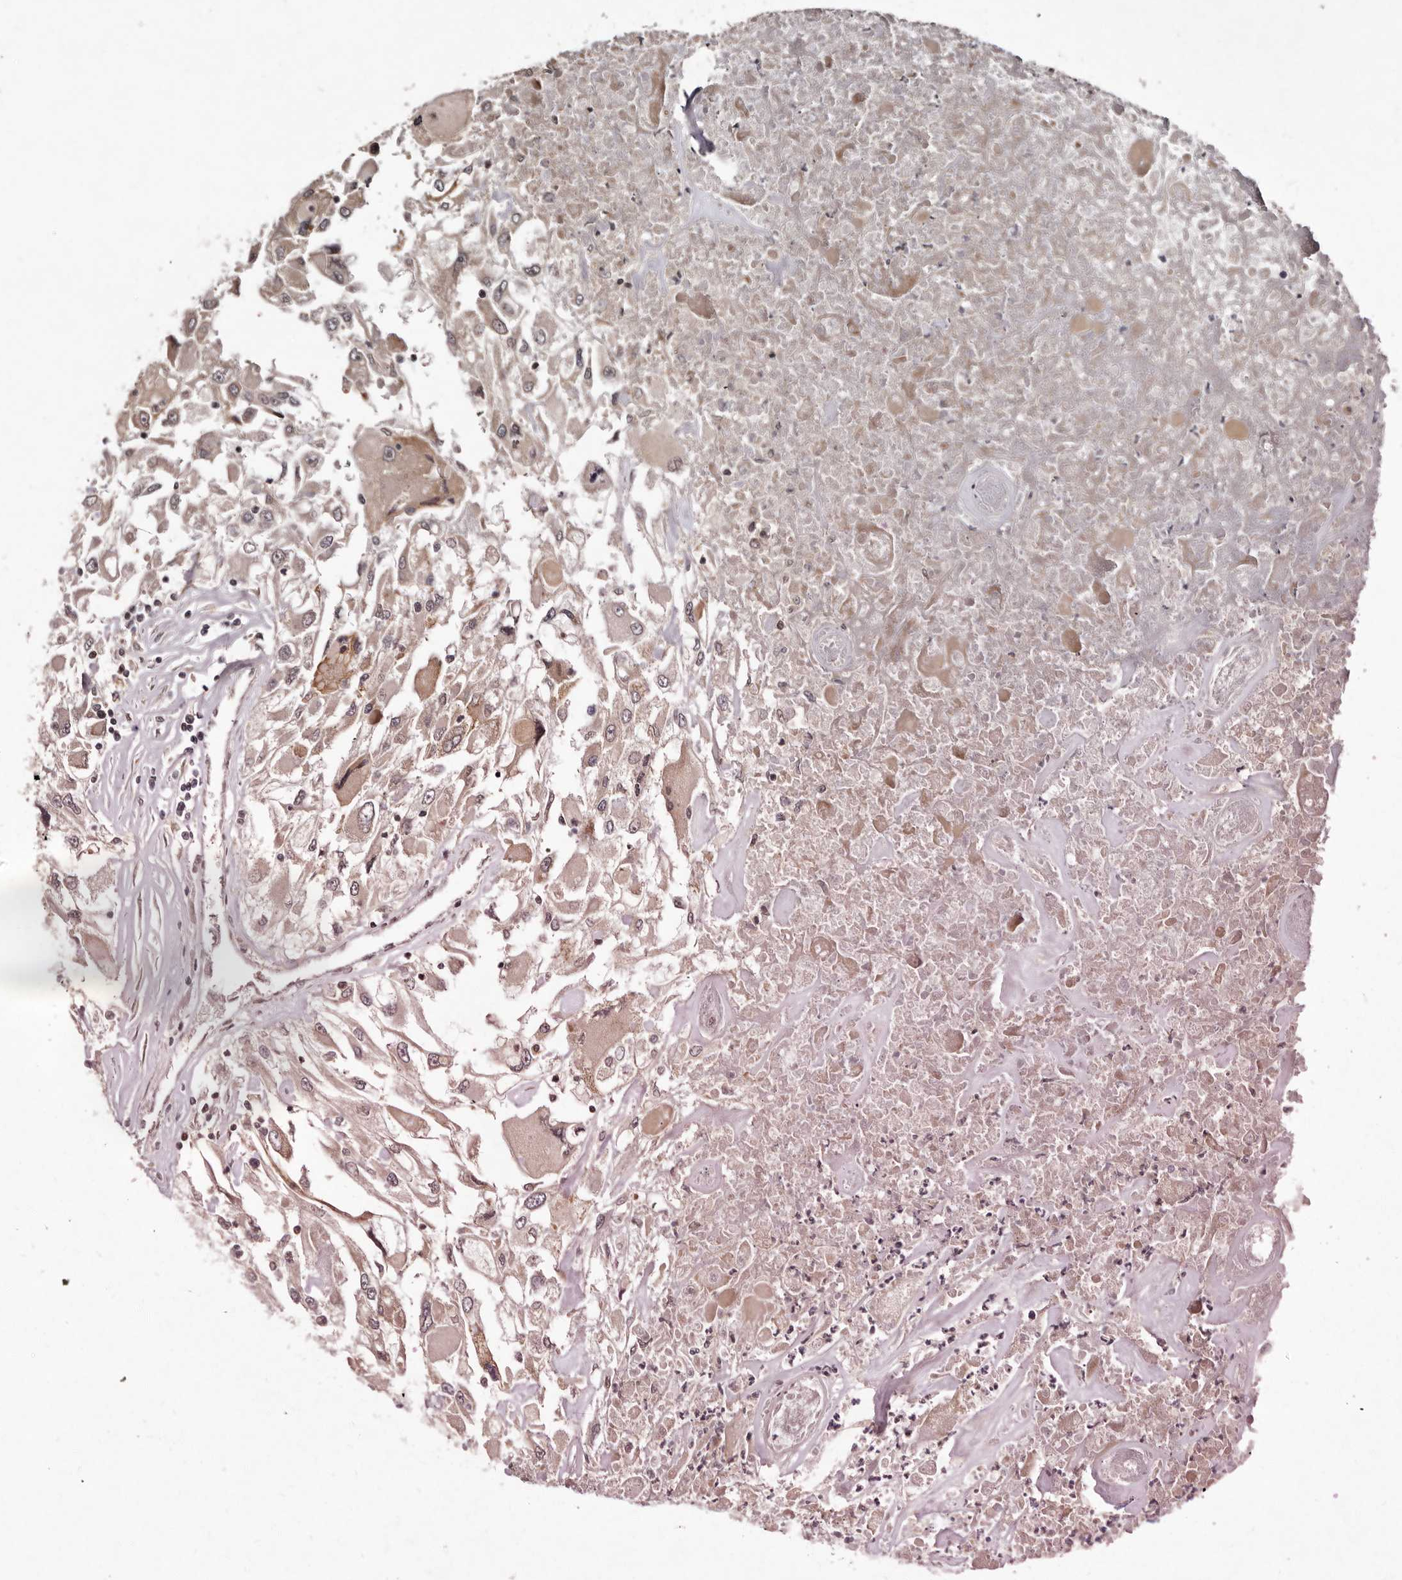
{"staining": {"intensity": "moderate", "quantity": "25%-75%", "location": "cytoplasmic/membranous"}, "tissue": "renal cancer", "cell_type": "Tumor cells", "image_type": "cancer", "snomed": [{"axis": "morphology", "description": "Adenocarcinoma, NOS"}, {"axis": "topography", "description": "Kidney"}], "caption": "High-power microscopy captured an immunohistochemistry (IHC) histopathology image of renal cancer, revealing moderate cytoplasmic/membranous expression in about 25%-75% of tumor cells.", "gene": "ABL1", "patient": {"sex": "female", "age": 52}}